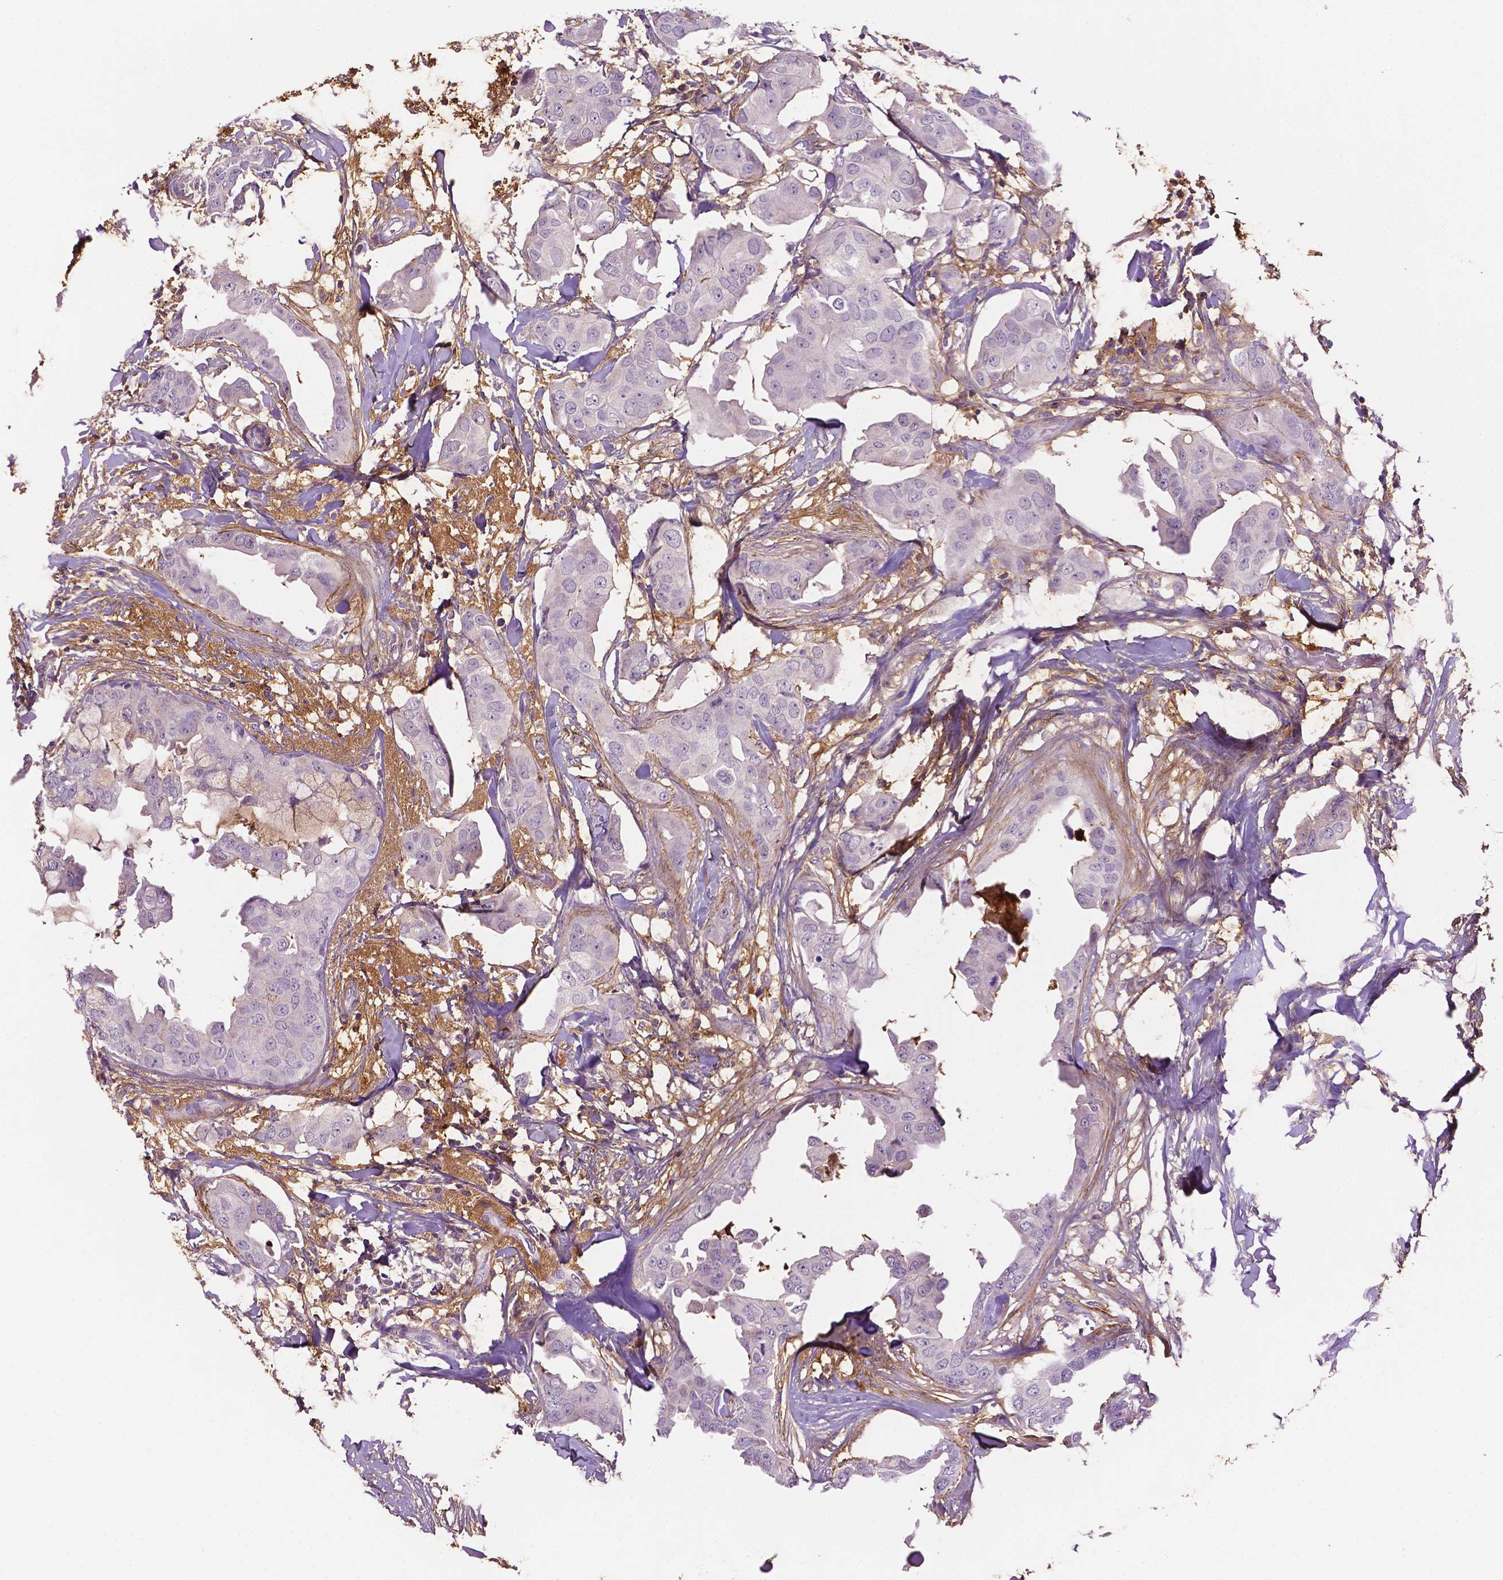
{"staining": {"intensity": "negative", "quantity": "none", "location": "none"}, "tissue": "breast cancer", "cell_type": "Tumor cells", "image_type": "cancer", "snomed": [{"axis": "morphology", "description": "Normal tissue, NOS"}, {"axis": "morphology", "description": "Duct carcinoma"}, {"axis": "topography", "description": "Breast"}], "caption": "This is a micrograph of immunohistochemistry staining of intraductal carcinoma (breast), which shows no expression in tumor cells.", "gene": "FBLN1", "patient": {"sex": "female", "age": 40}}